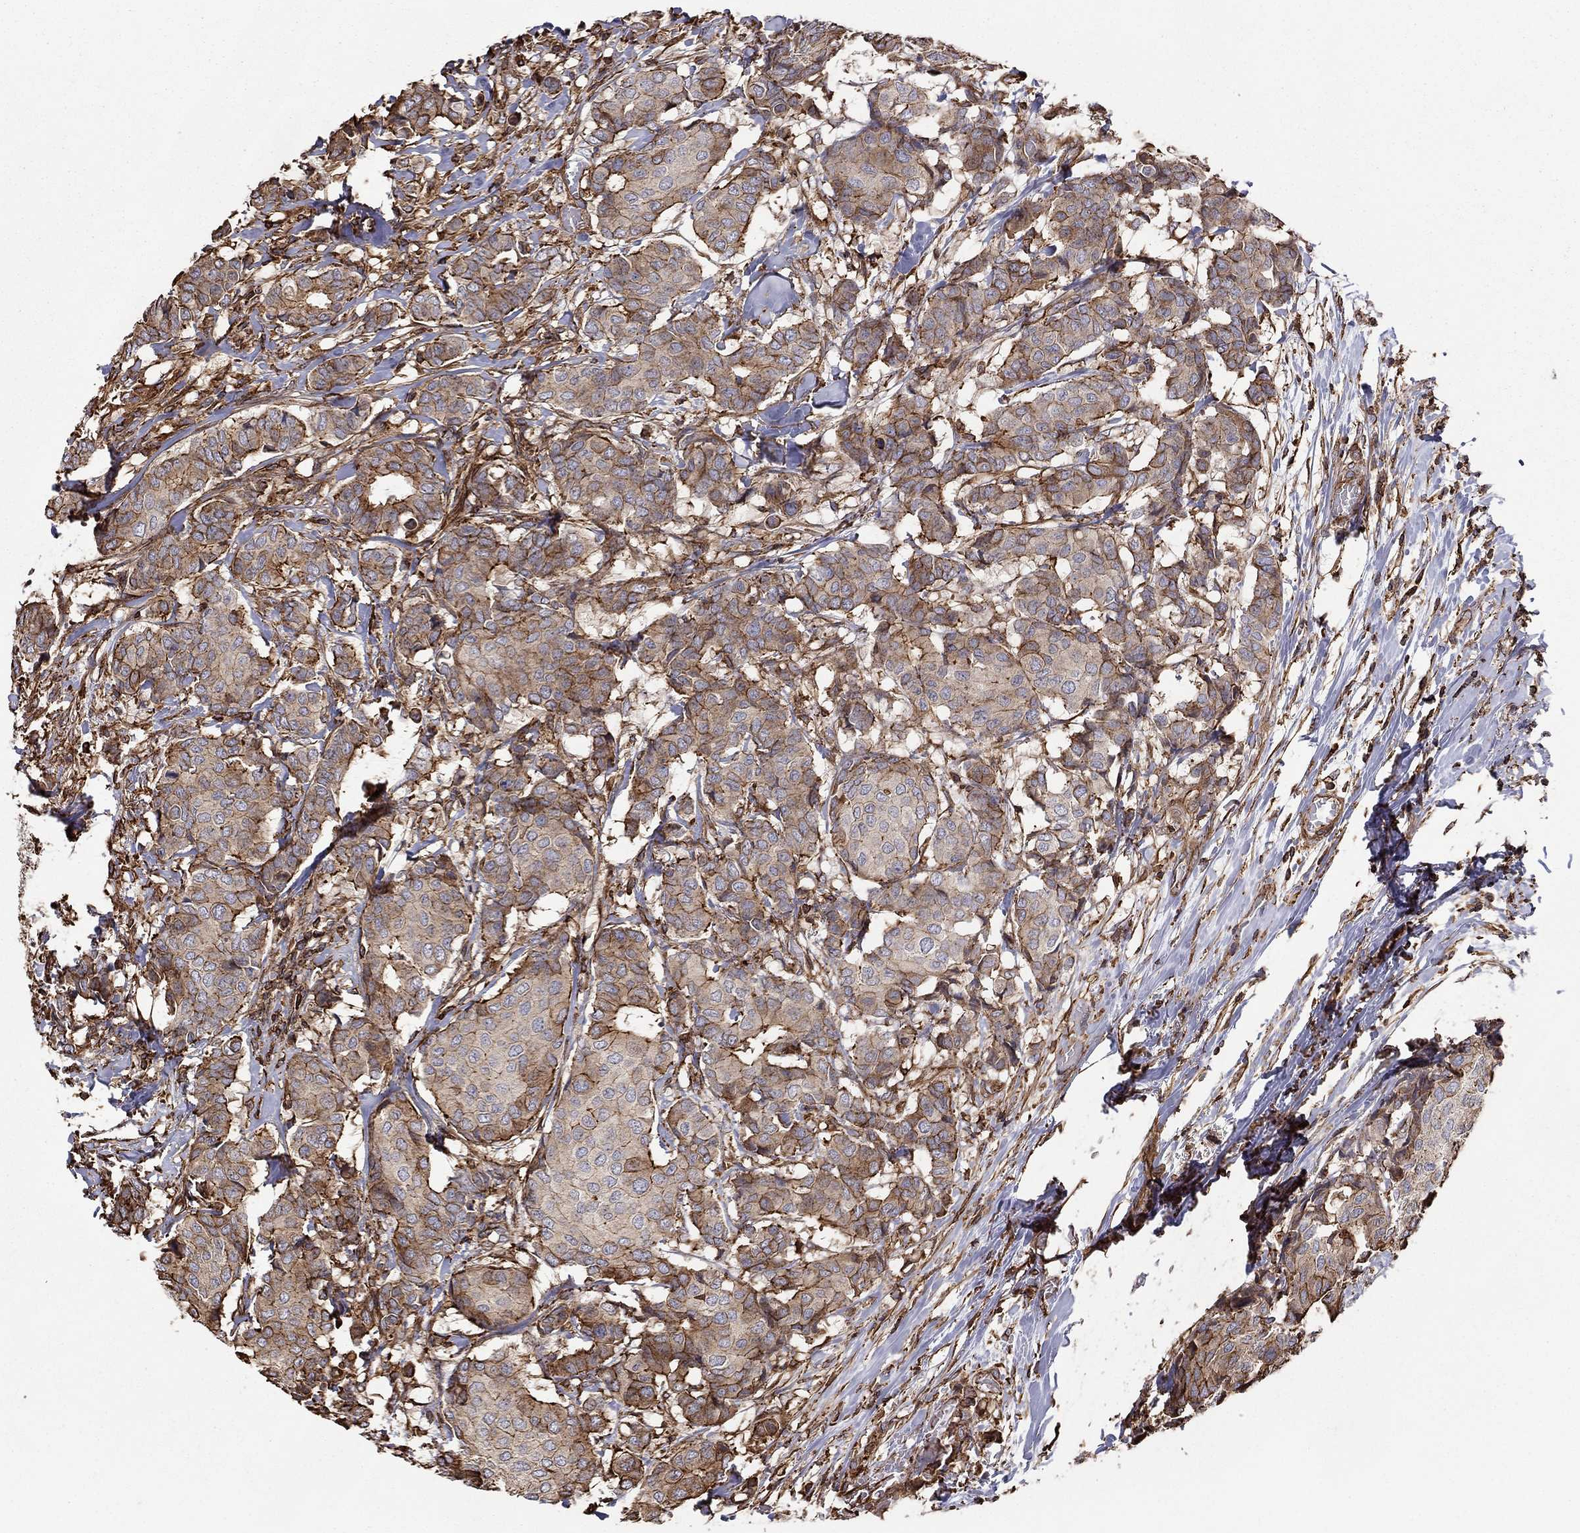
{"staining": {"intensity": "strong", "quantity": "<25%", "location": "cytoplasmic/membranous"}, "tissue": "breast cancer", "cell_type": "Tumor cells", "image_type": "cancer", "snomed": [{"axis": "morphology", "description": "Duct carcinoma"}, {"axis": "topography", "description": "Breast"}], "caption": "Immunohistochemistry (IHC) staining of invasive ductal carcinoma (breast), which demonstrates medium levels of strong cytoplasmic/membranous expression in about <25% of tumor cells indicating strong cytoplasmic/membranous protein staining. The staining was performed using DAB (brown) for protein detection and nuclei were counterstained in hematoxylin (blue).", "gene": "NPHP1", "patient": {"sex": "female", "age": 75}}